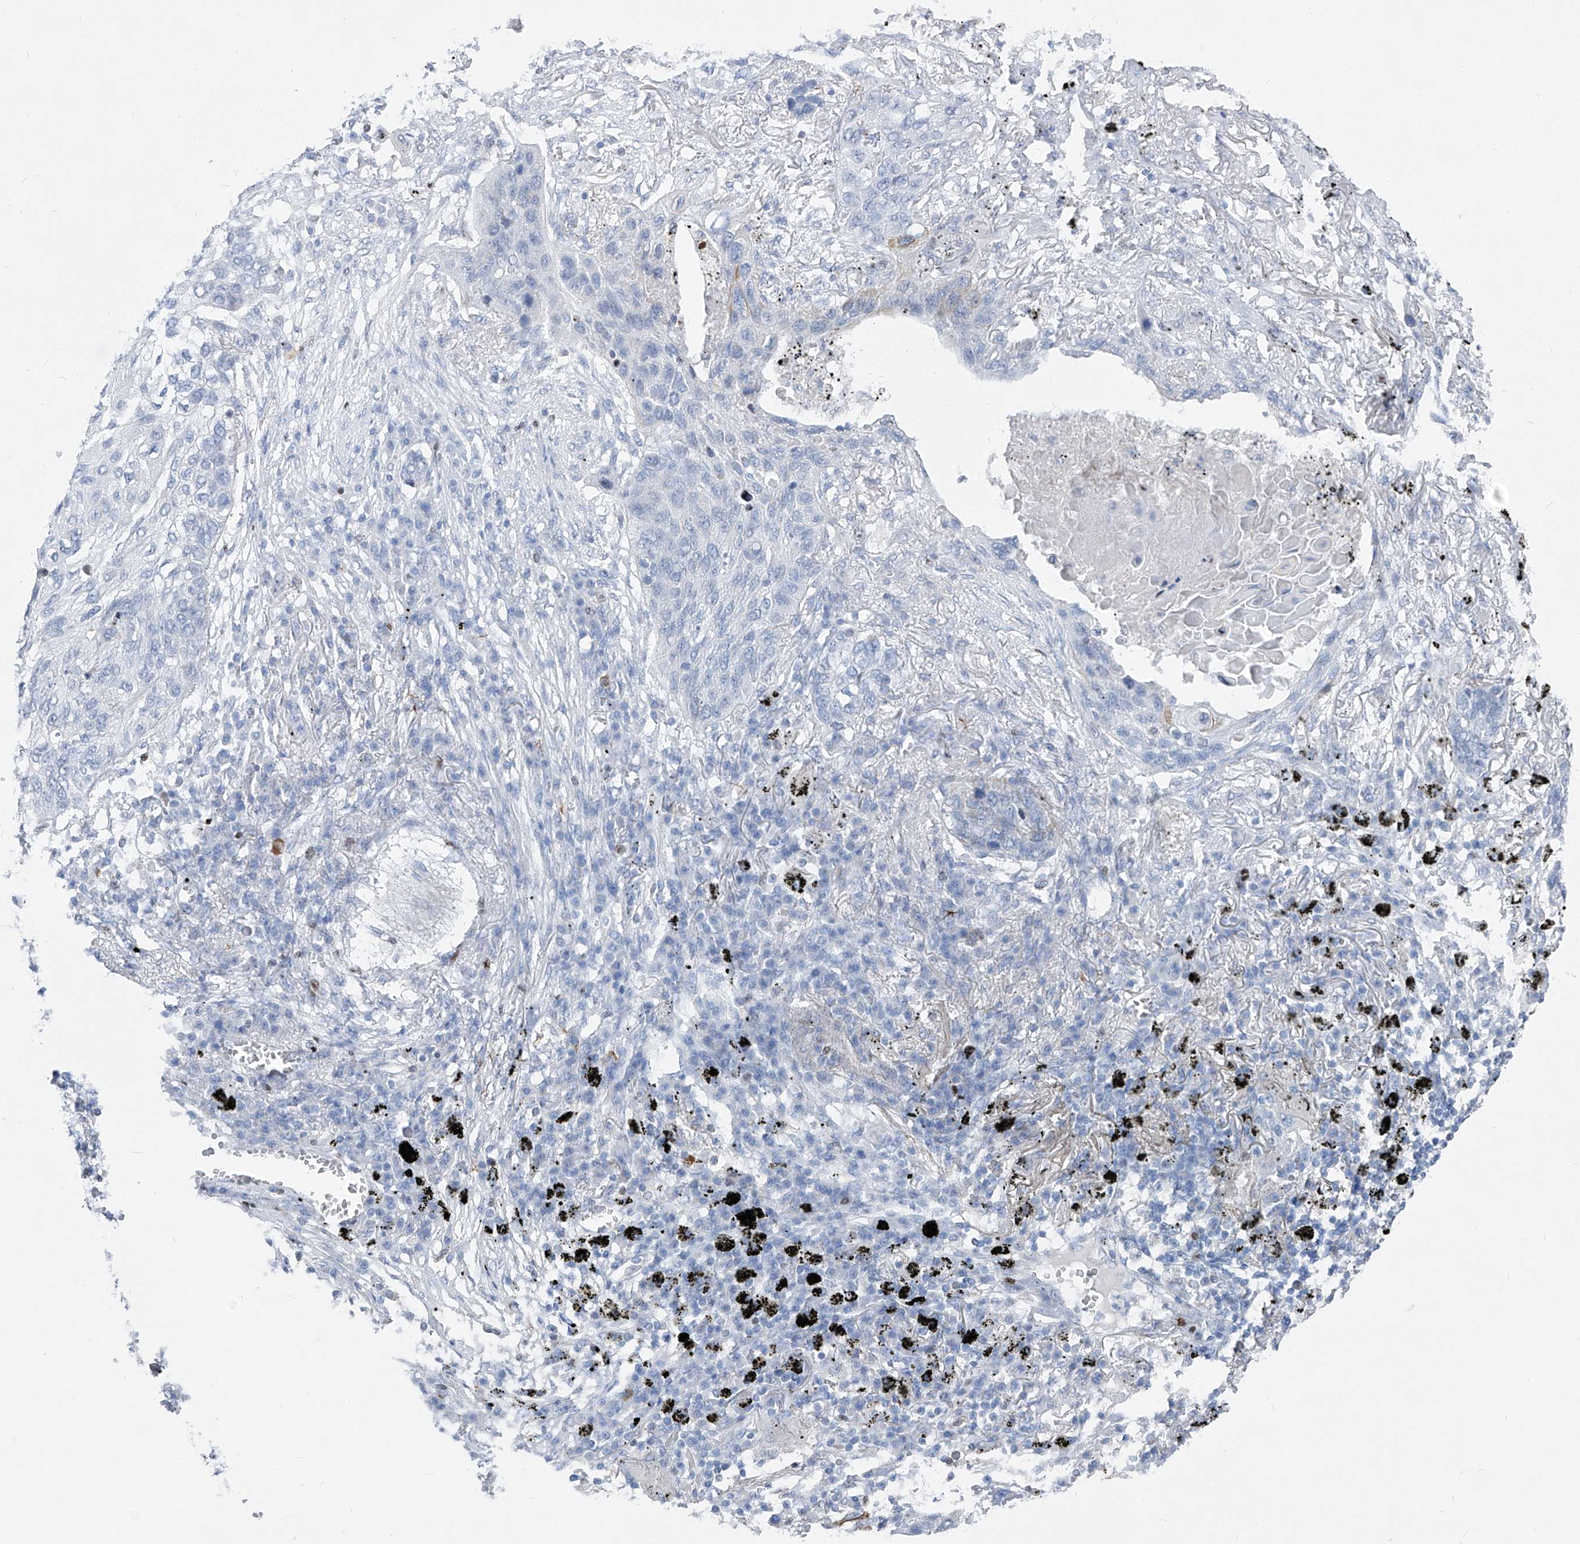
{"staining": {"intensity": "negative", "quantity": "none", "location": "none"}, "tissue": "lung cancer", "cell_type": "Tumor cells", "image_type": "cancer", "snomed": [{"axis": "morphology", "description": "Squamous cell carcinoma, NOS"}, {"axis": "topography", "description": "Lung"}], "caption": "This is an immunohistochemistry image of lung cancer. There is no staining in tumor cells.", "gene": "FRS3", "patient": {"sex": "female", "age": 63}}